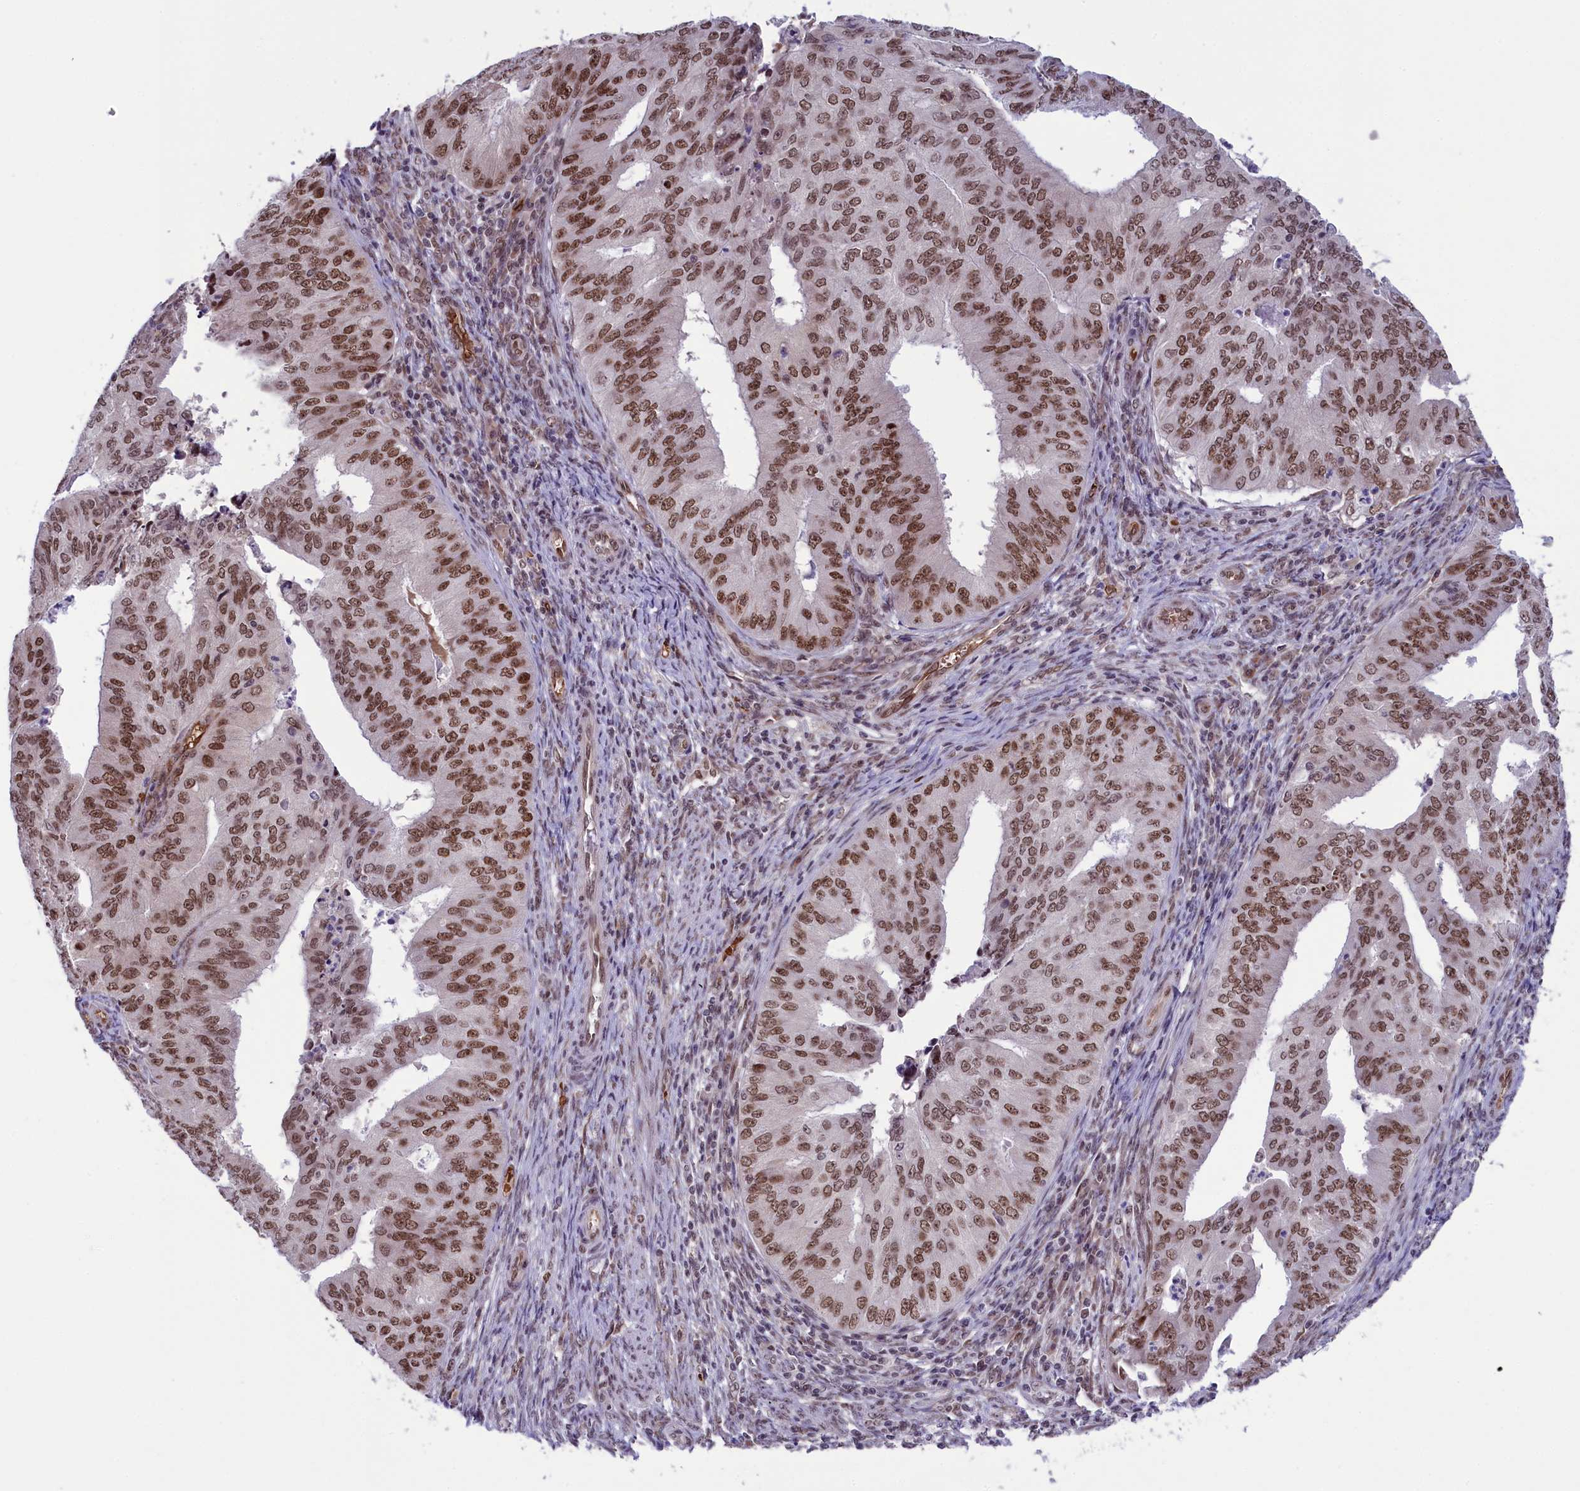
{"staining": {"intensity": "moderate", "quantity": ">75%", "location": "nuclear"}, "tissue": "endometrial cancer", "cell_type": "Tumor cells", "image_type": "cancer", "snomed": [{"axis": "morphology", "description": "Adenocarcinoma, NOS"}, {"axis": "topography", "description": "Endometrium"}], "caption": "Immunohistochemical staining of endometrial cancer (adenocarcinoma) shows medium levels of moderate nuclear positivity in about >75% of tumor cells.", "gene": "MPHOSPH8", "patient": {"sex": "female", "age": 50}}